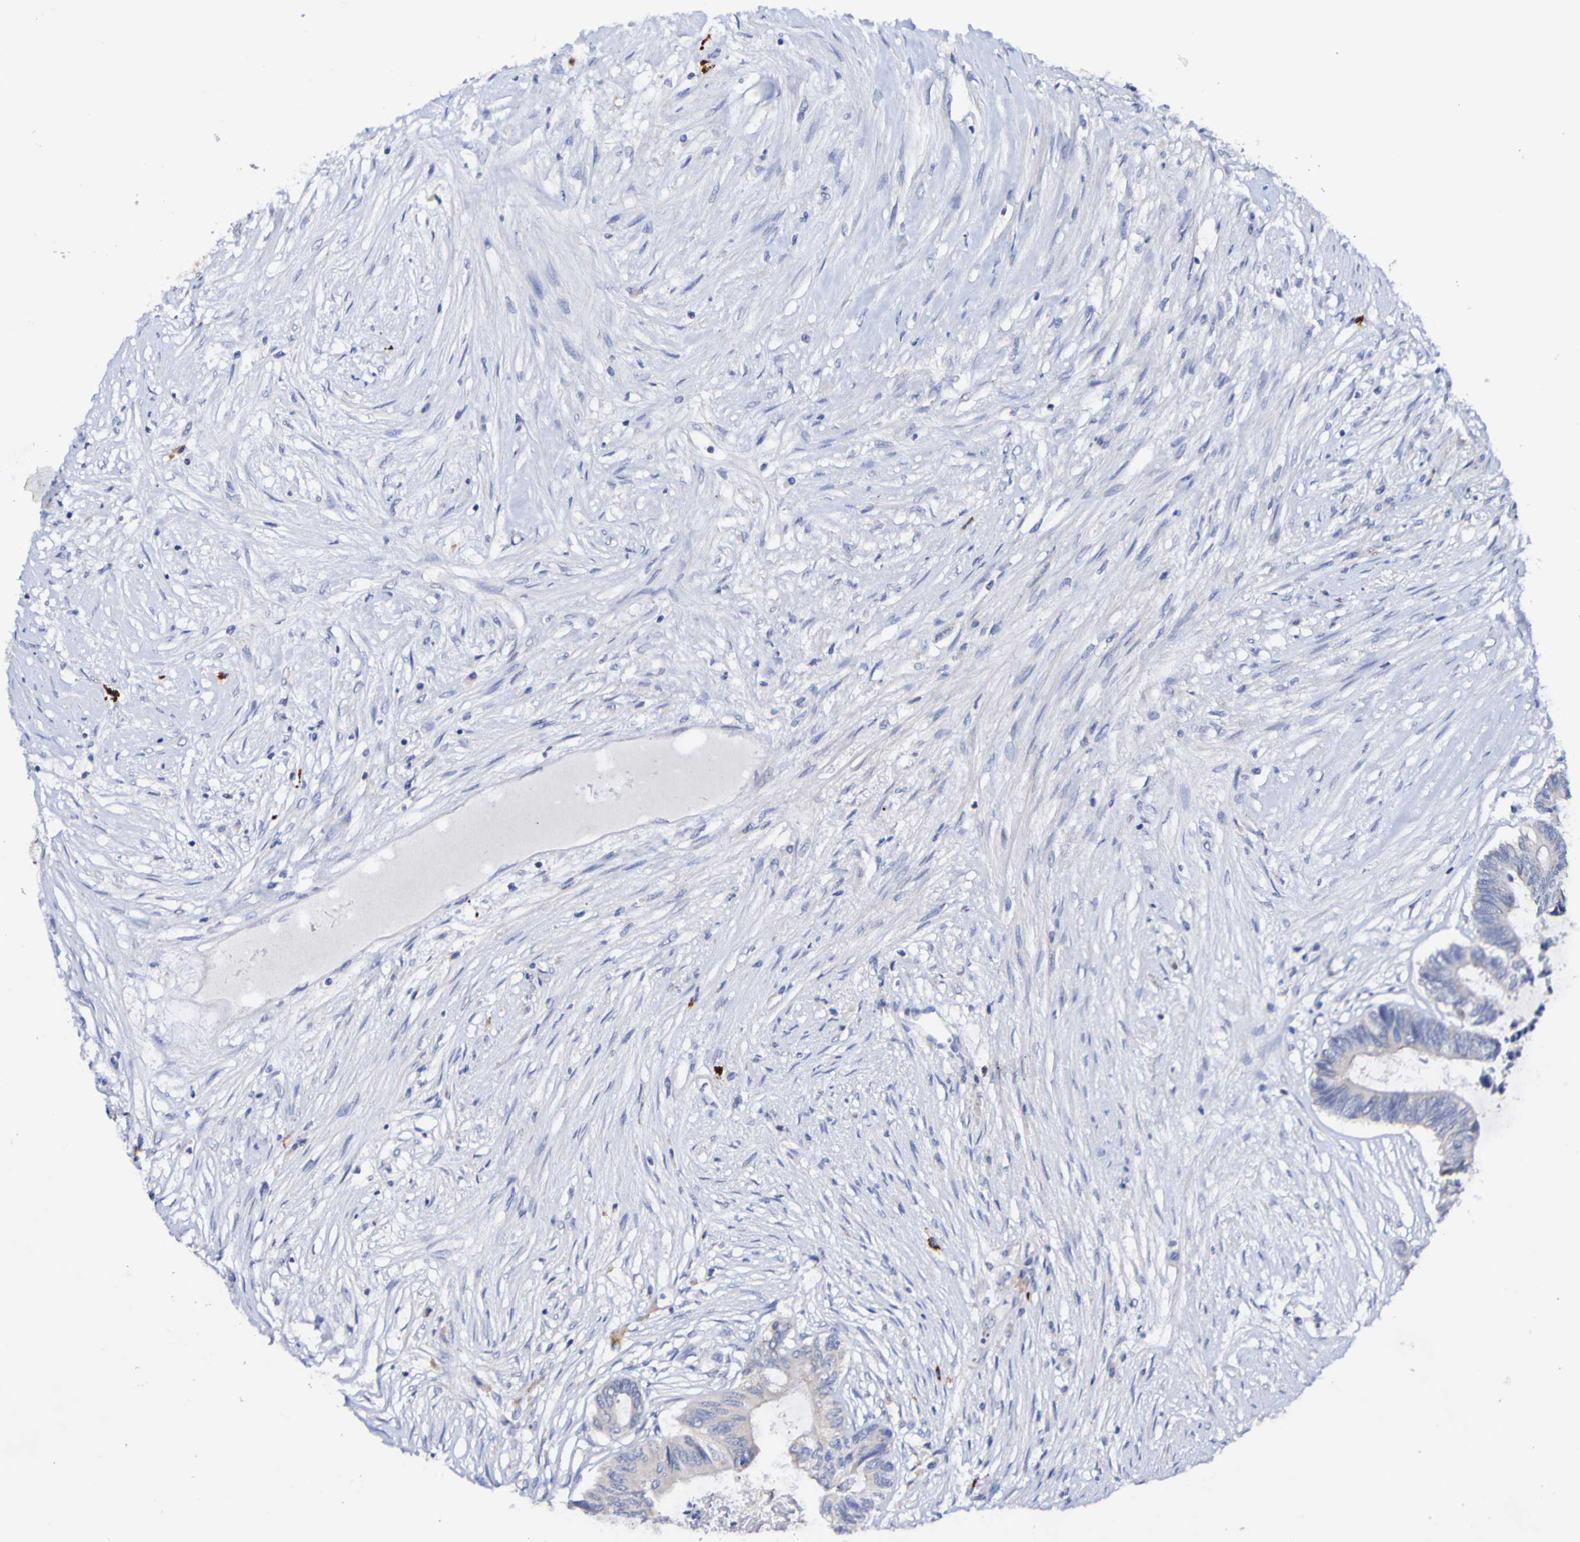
{"staining": {"intensity": "weak", "quantity": "<25%", "location": "cytoplasmic/membranous"}, "tissue": "colorectal cancer", "cell_type": "Tumor cells", "image_type": "cancer", "snomed": [{"axis": "morphology", "description": "Adenocarcinoma, NOS"}, {"axis": "topography", "description": "Rectum"}], "caption": "A high-resolution micrograph shows immunohistochemistry staining of colorectal cancer, which demonstrates no significant positivity in tumor cells. (DAB immunohistochemistry (IHC) with hematoxylin counter stain).", "gene": "ACVR1C", "patient": {"sex": "male", "age": 63}}